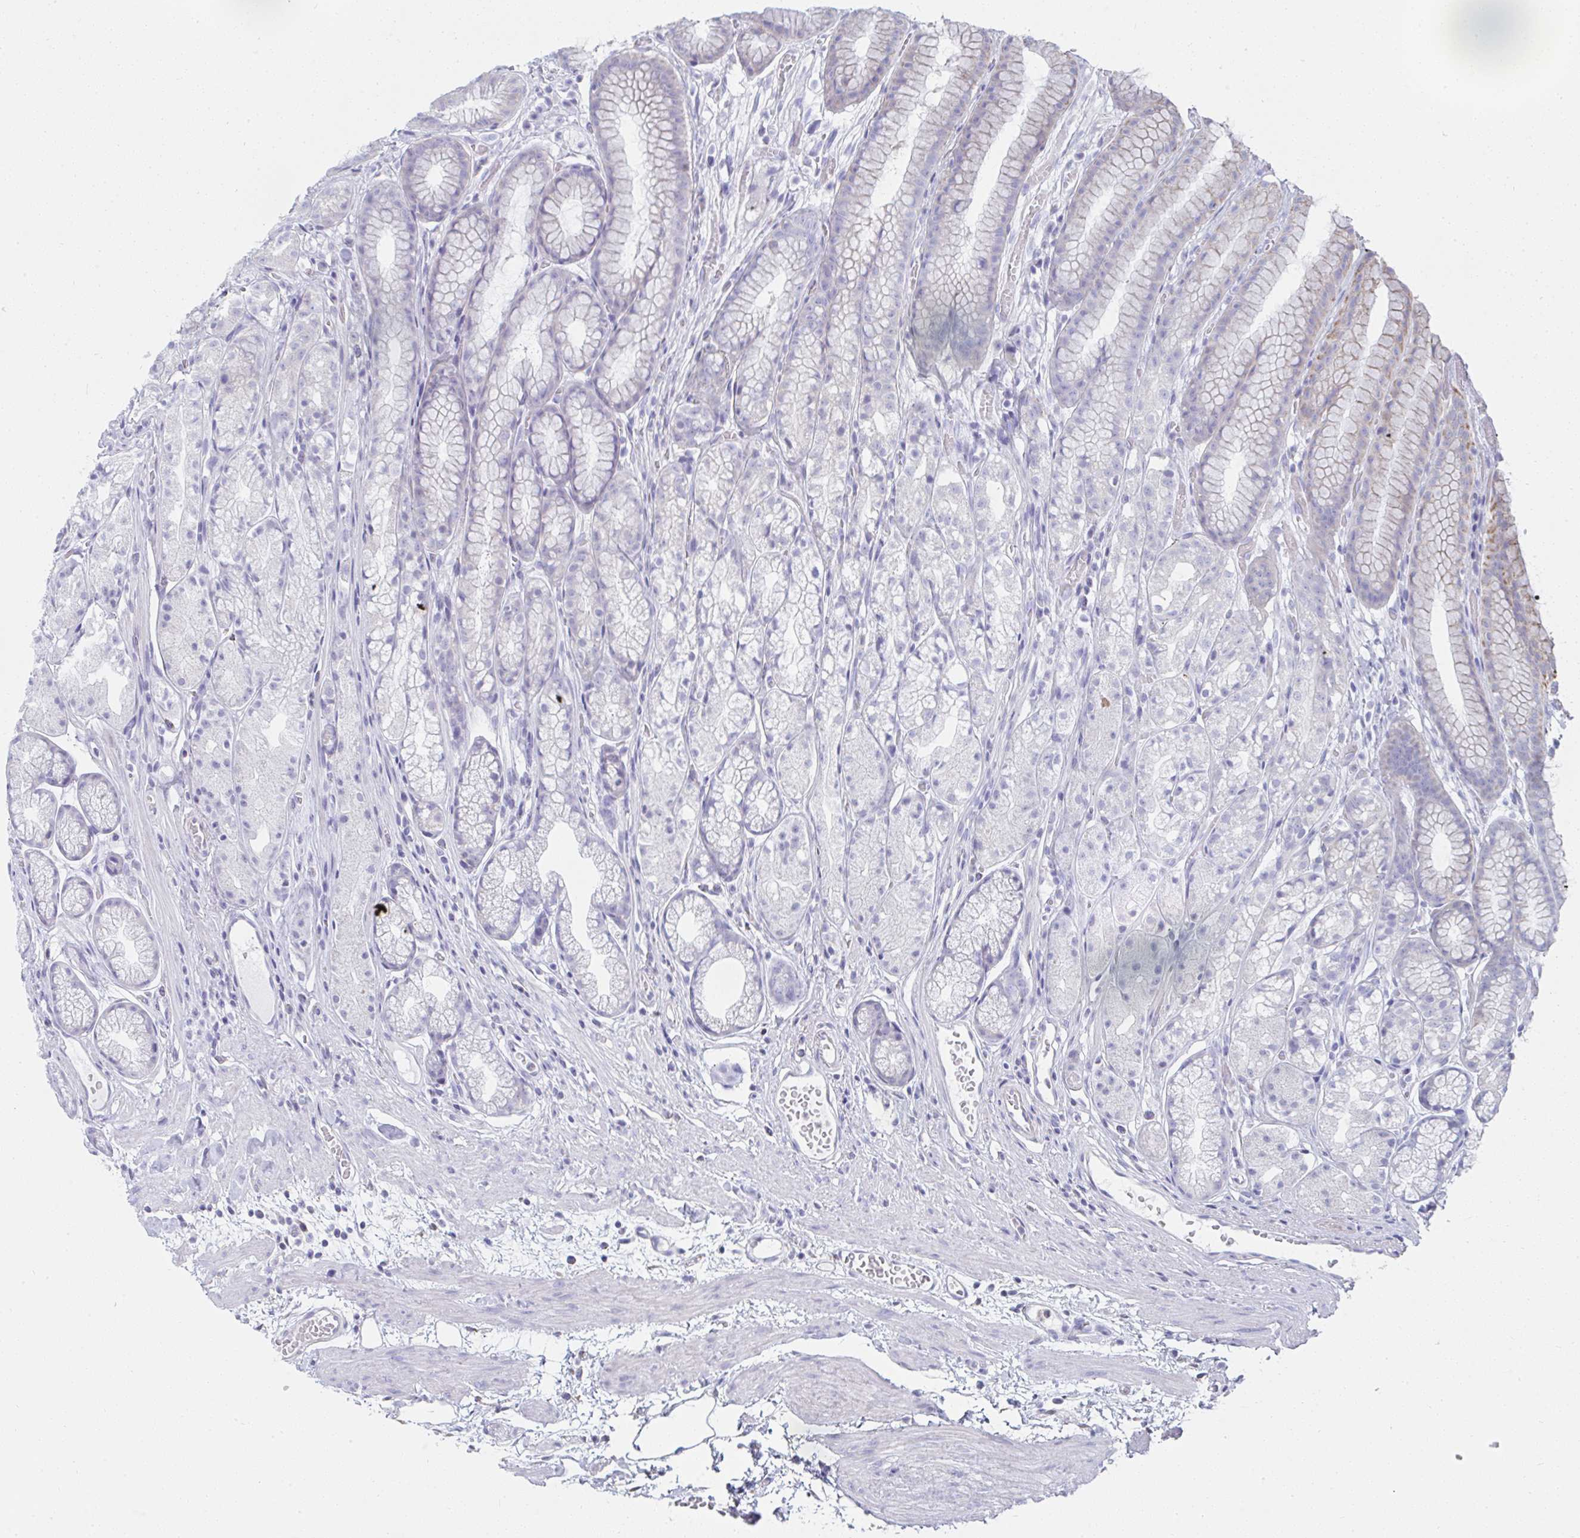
{"staining": {"intensity": "weak", "quantity": "<25%", "location": "cytoplasmic/membranous"}, "tissue": "stomach", "cell_type": "Glandular cells", "image_type": "normal", "snomed": [{"axis": "morphology", "description": "Normal tissue, NOS"}, {"axis": "topography", "description": "Smooth muscle"}, {"axis": "topography", "description": "Stomach"}], "caption": "Glandular cells show no significant positivity in unremarkable stomach. (DAB (3,3'-diaminobenzidine) IHC, high magnification).", "gene": "MGAM2", "patient": {"sex": "male", "age": 70}}